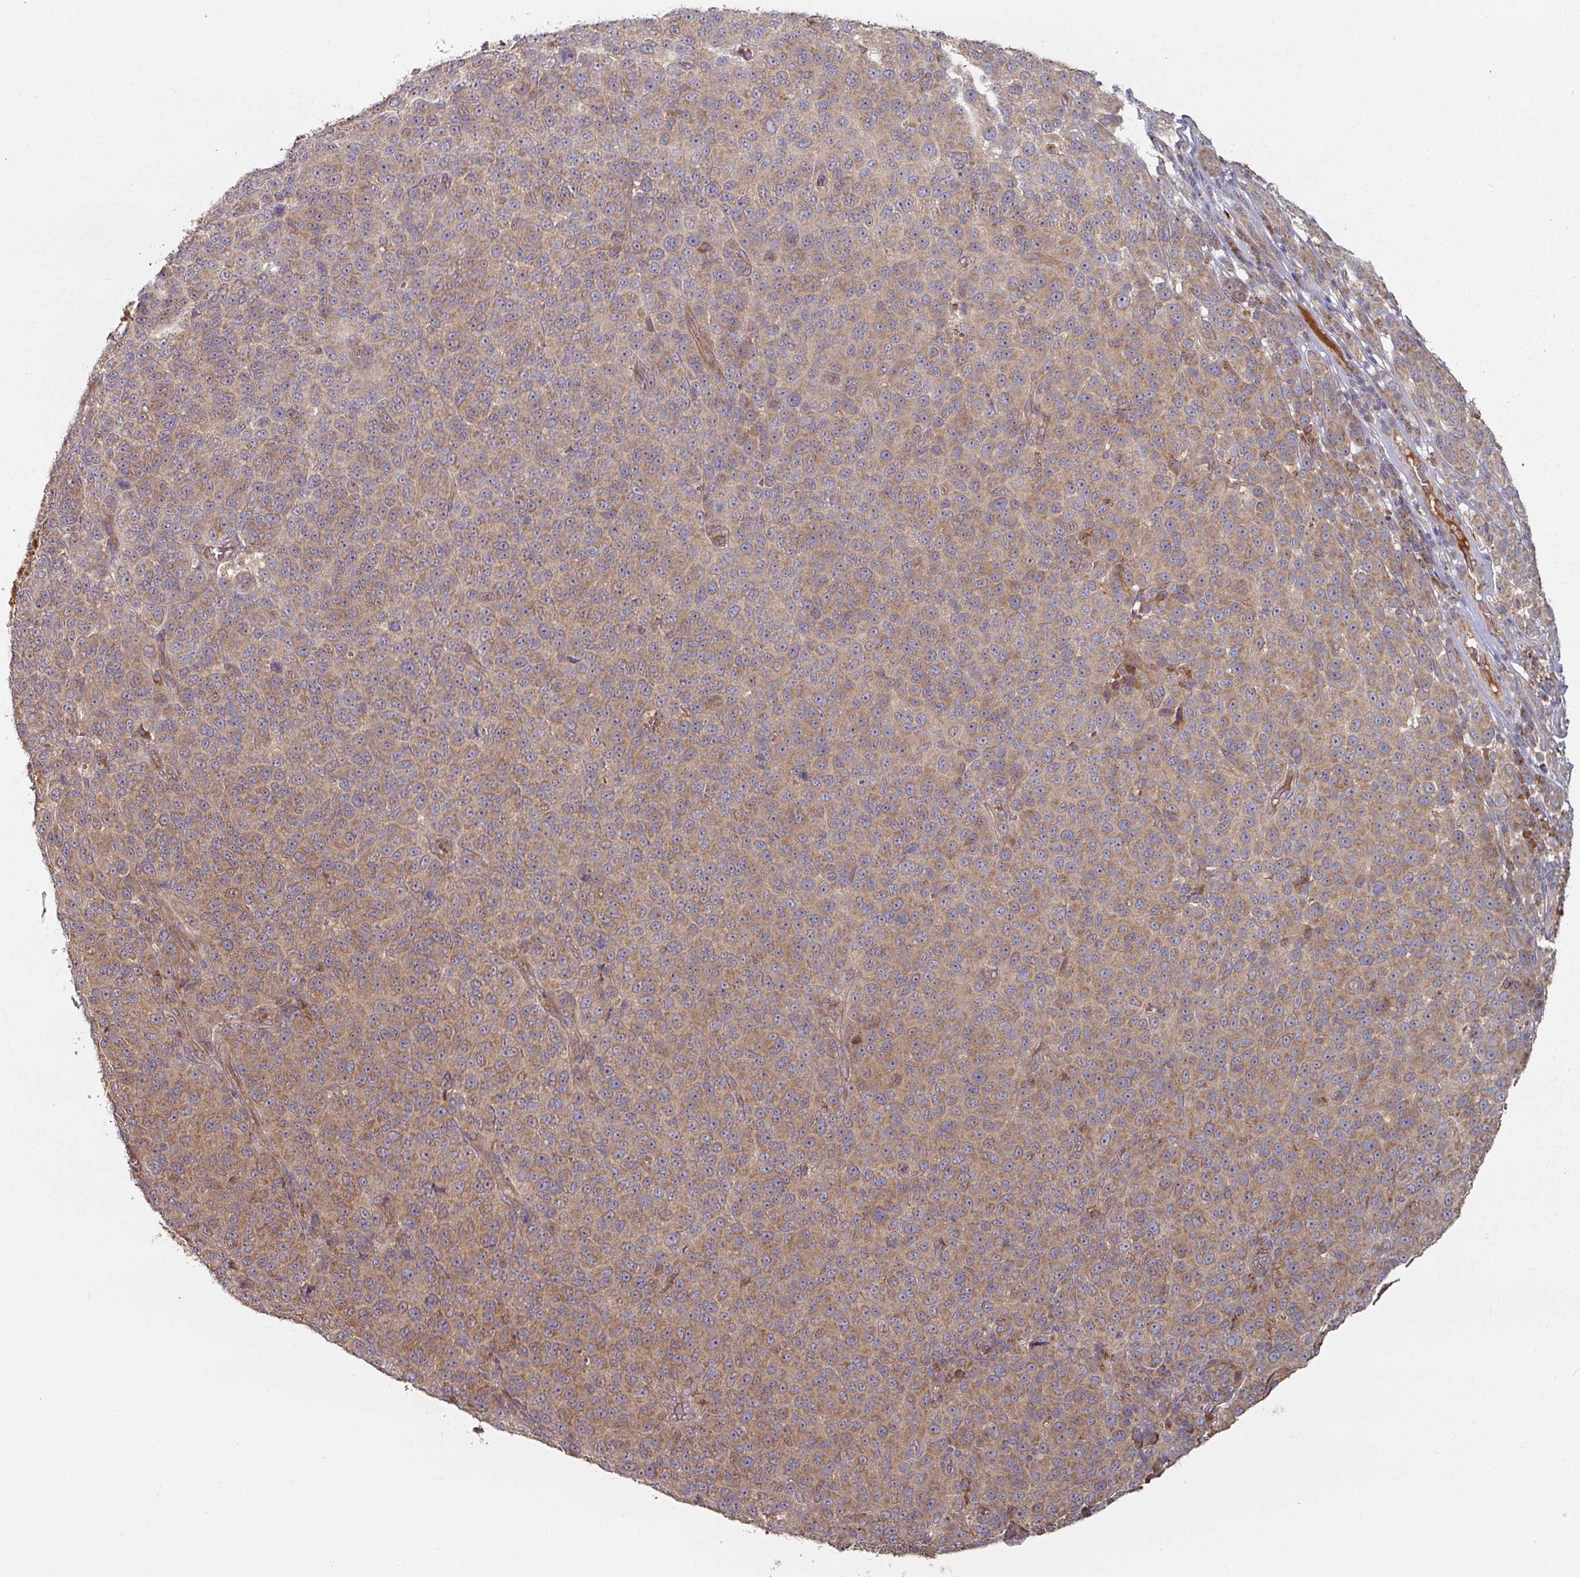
{"staining": {"intensity": "moderate", "quantity": ">75%", "location": "cytoplasmic/membranous"}, "tissue": "melanoma", "cell_type": "Tumor cells", "image_type": "cancer", "snomed": [{"axis": "morphology", "description": "Malignant melanoma, NOS"}, {"axis": "topography", "description": "Skin"}], "caption": "High-power microscopy captured an immunohistochemistry (IHC) micrograph of melanoma, revealing moderate cytoplasmic/membranous expression in approximately >75% of tumor cells.", "gene": "DNAJC7", "patient": {"sex": "male", "age": 49}}